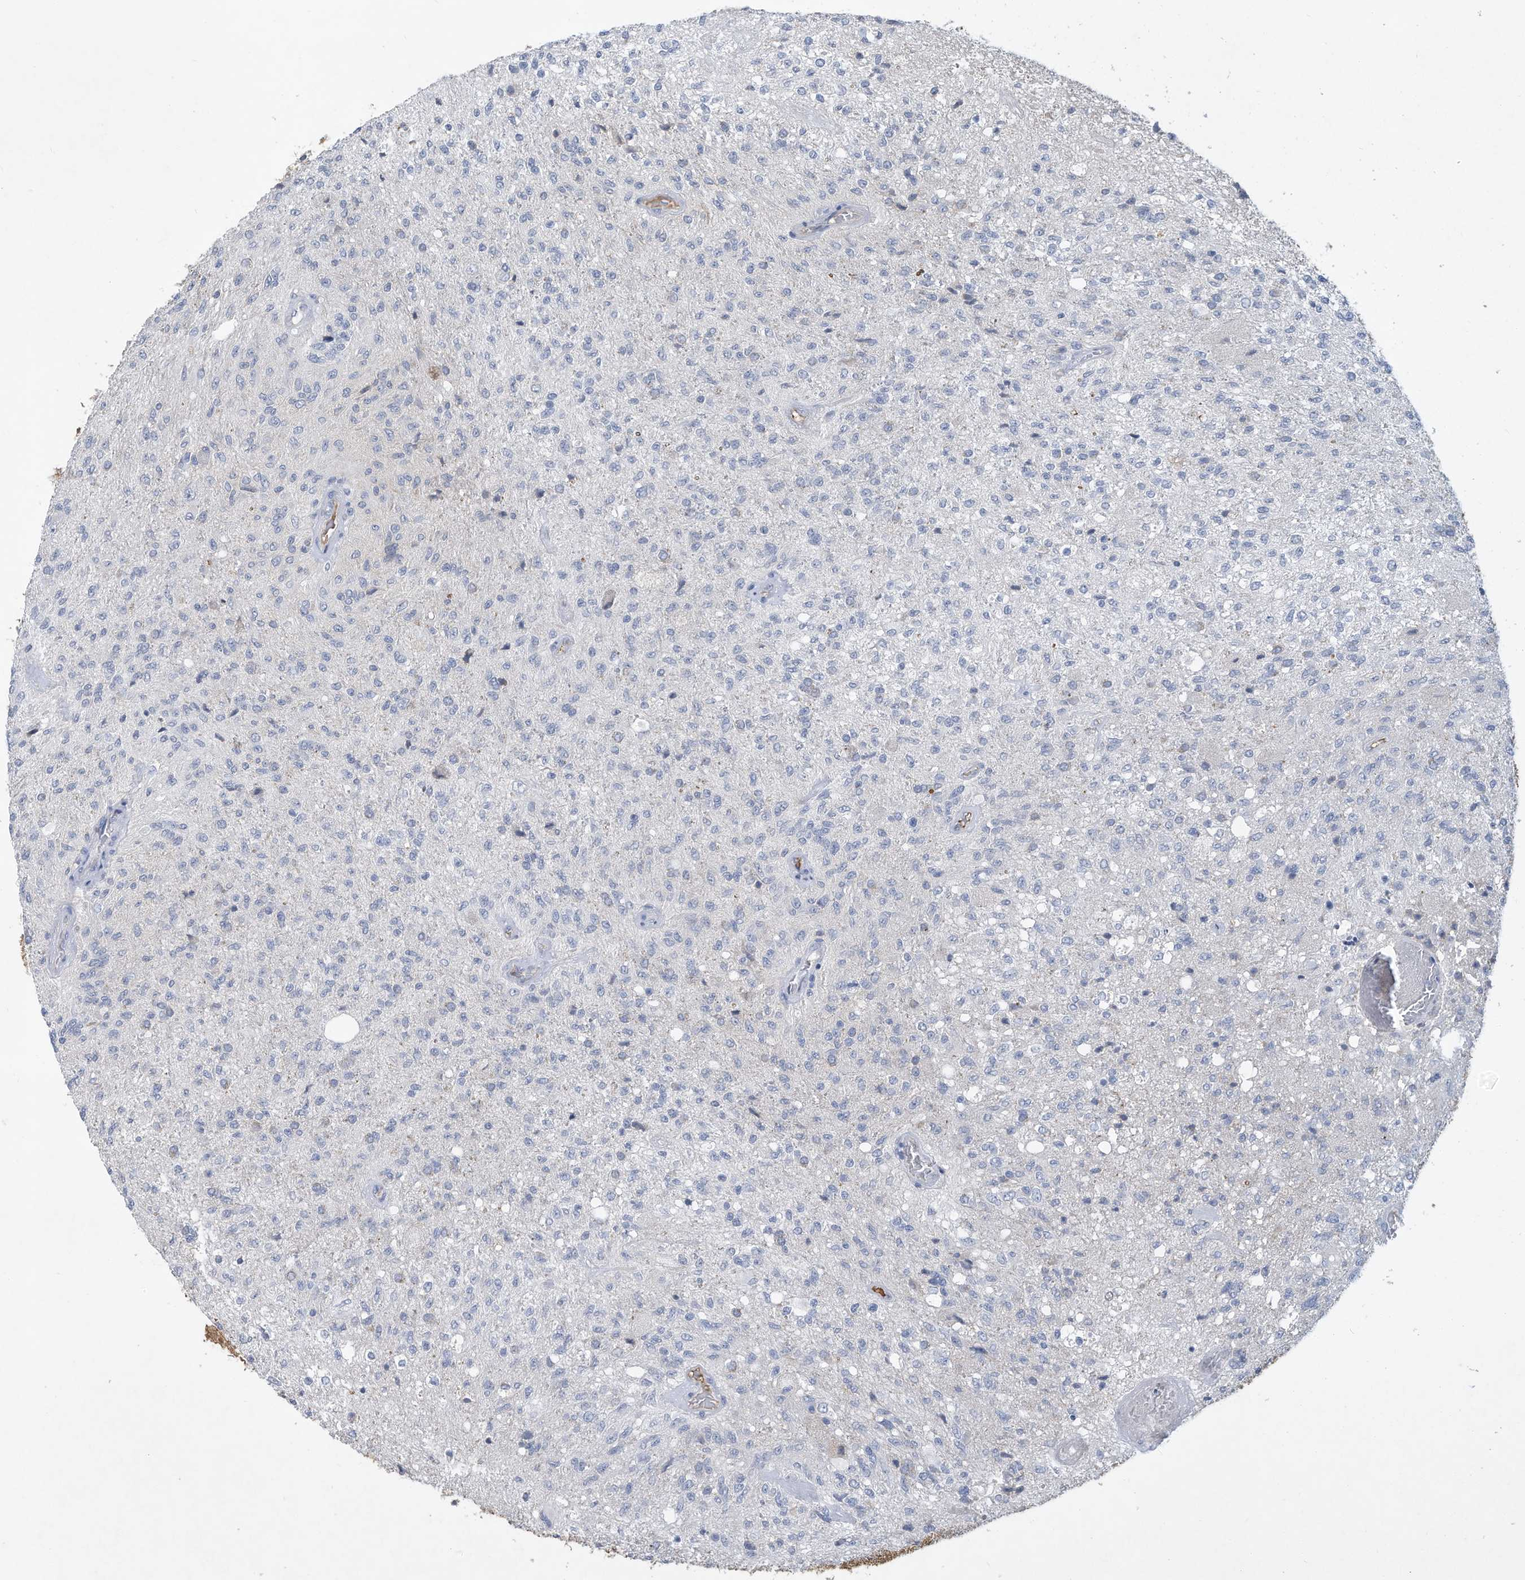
{"staining": {"intensity": "negative", "quantity": "none", "location": "none"}, "tissue": "glioma", "cell_type": "Tumor cells", "image_type": "cancer", "snomed": [{"axis": "morphology", "description": "Normal tissue, NOS"}, {"axis": "morphology", "description": "Glioma, malignant, High grade"}, {"axis": "topography", "description": "Cerebral cortex"}], "caption": "This is a photomicrograph of immunohistochemistry (IHC) staining of glioma, which shows no expression in tumor cells.", "gene": "HAS3", "patient": {"sex": "male", "age": 77}}